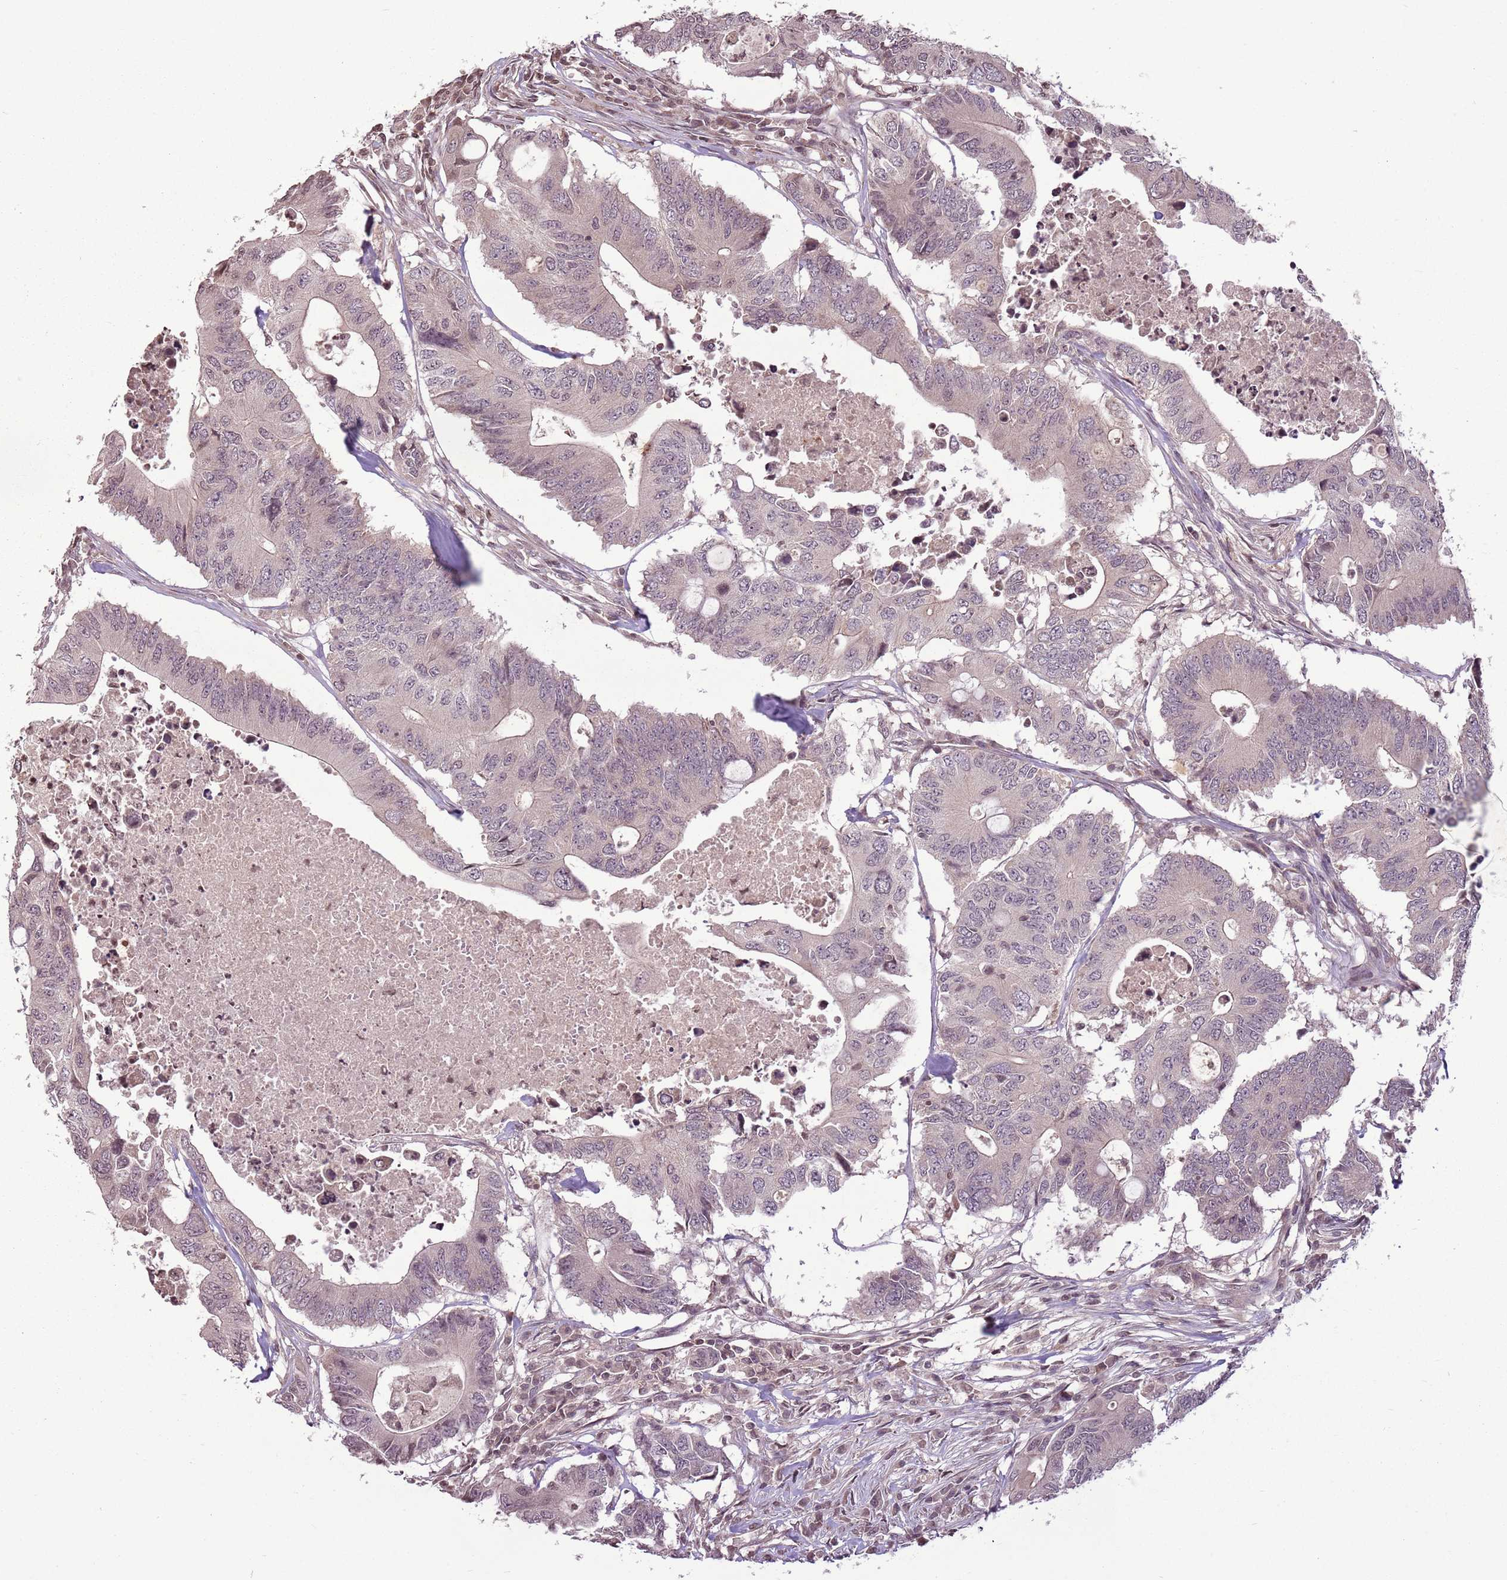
{"staining": {"intensity": "weak", "quantity": "<25%", "location": "cytoplasmic/membranous,nuclear"}, "tissue": "colorectal cancer", "cell_type": "Tumor cells", "image_type": "cancer", "snomed": [{"axis": "morphology", "description": "Adenocarcinoma, NOS"}, {"axis": "topography", "description": "Colon"}], "caption": "Immunohistochemical staining of adenocarcinoma (colorectal) exhibits no significant expression in tumor cells.", "gene": "CAPN9", "patient": {"sex": "male", "age": 71}}